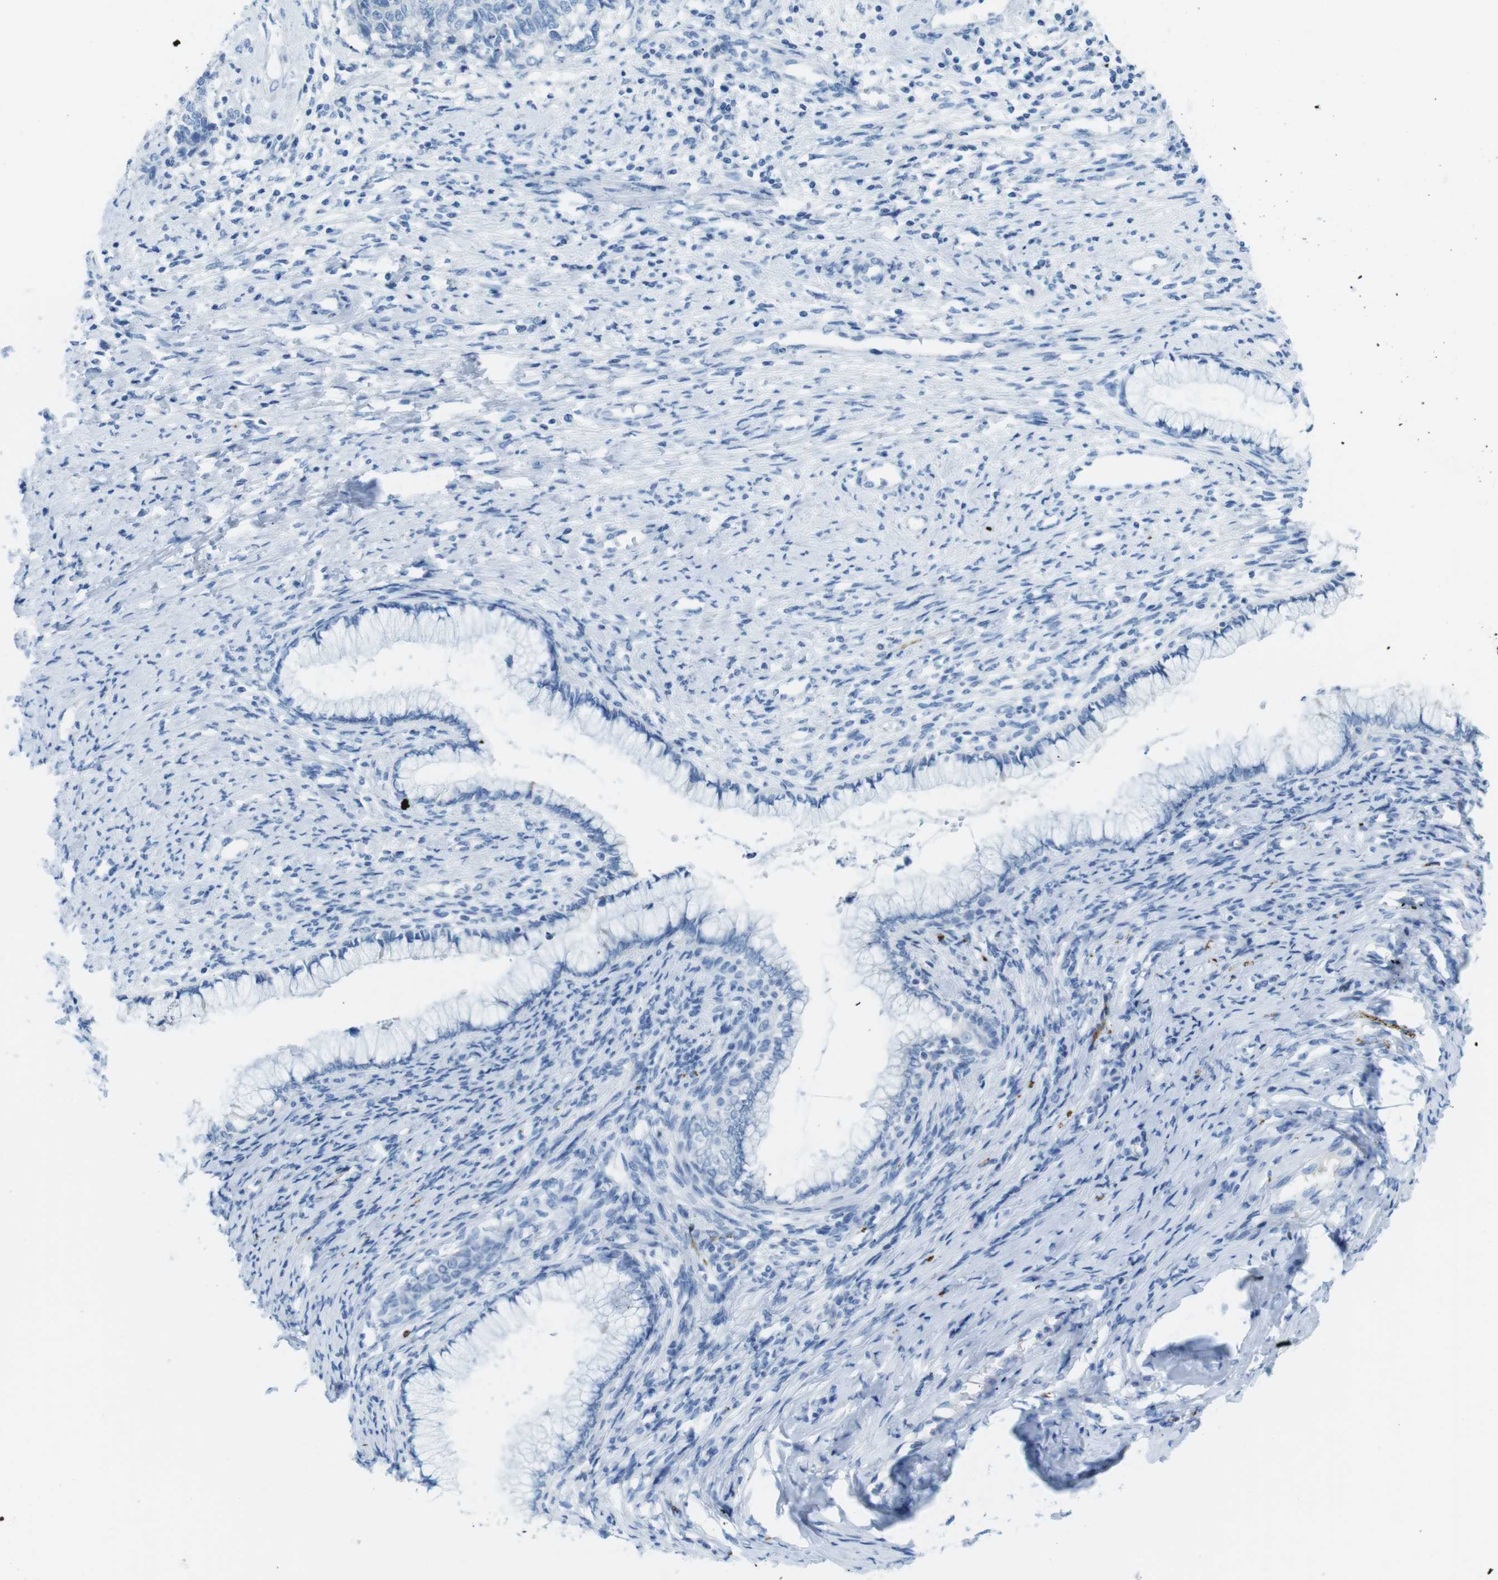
{"staining": {"intensity": "negative", "quantity": "none", "location": "none"}, "tissue": "cervical cancer", "cell_type": "Tumor cells", "image_type": "cancer", "snomed": [{"axis": "morphology", "description": "Squamous cell carcinoma, NOS"}, {"axis": "topography", "description": "Cervix"}], "caption": "IHC histopathology image of neoplastic tissue: cervical cancer stained with DAB reveals no significant protein positivity in tumor cells.", "gene": "GAP43", "patient": {"sex": "female", "age": 63}}